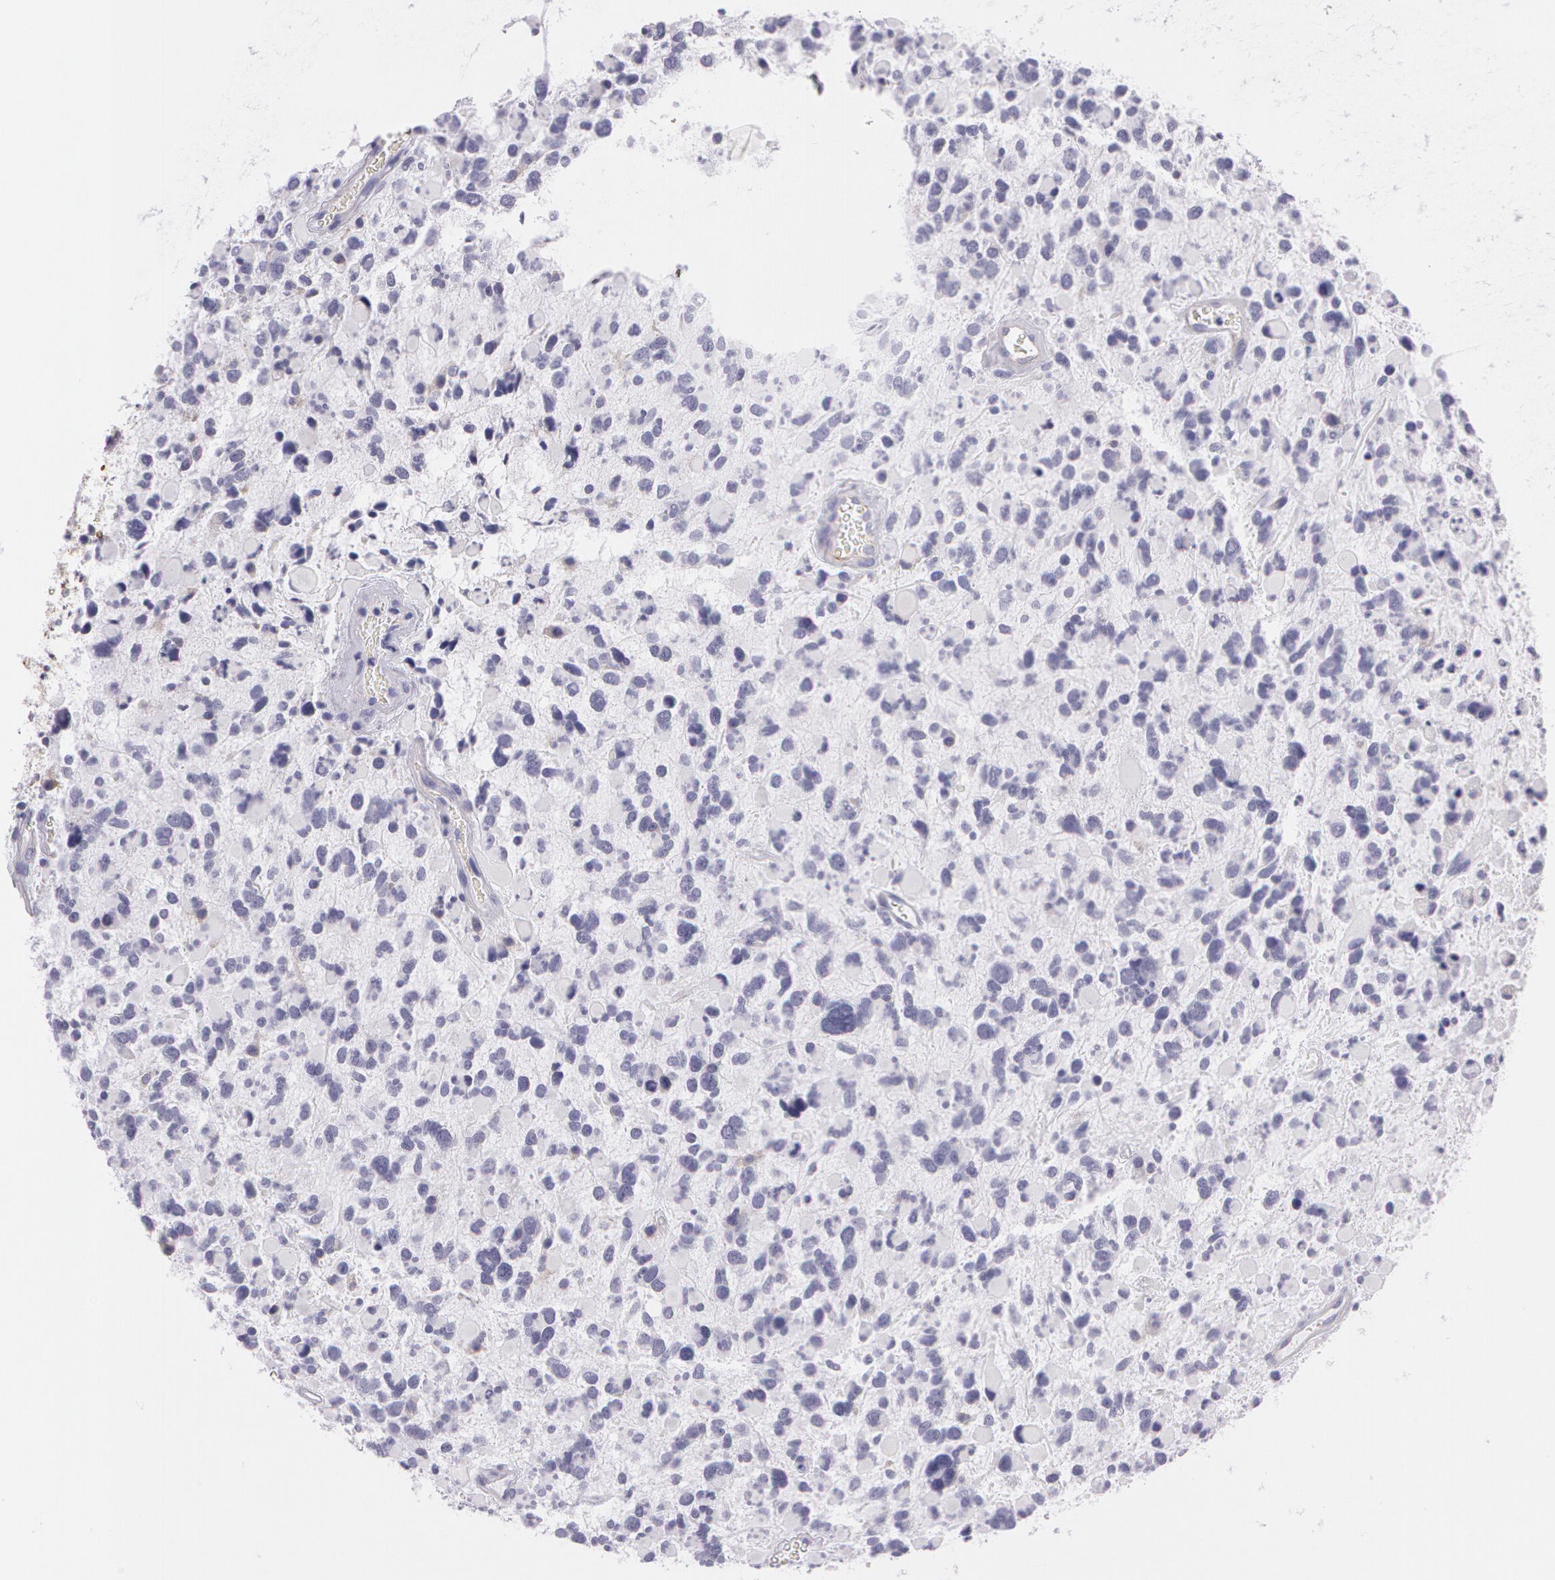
{"staining": {"intensity": "negative", "quantity": "none", "location": "none"}, "tissue": "glioma", "cell_type": "Tumor cells", "image_type": "cancer", "snomed": [{"axis": "morphology", "description": "Glioma, malignant, High grade"}, {"axis": "topography", "description": "Brain"}], "caption": "High magnification brightfield microscopy of malignant high-grade glioma stained with DAB (3,3'-diaminobenzidine) (brown) and counterstained with hematoxylin (blue): tumor cells show no significant staining.", "gene": "LY75", "patient": {"sex": "female", "age": 37}}